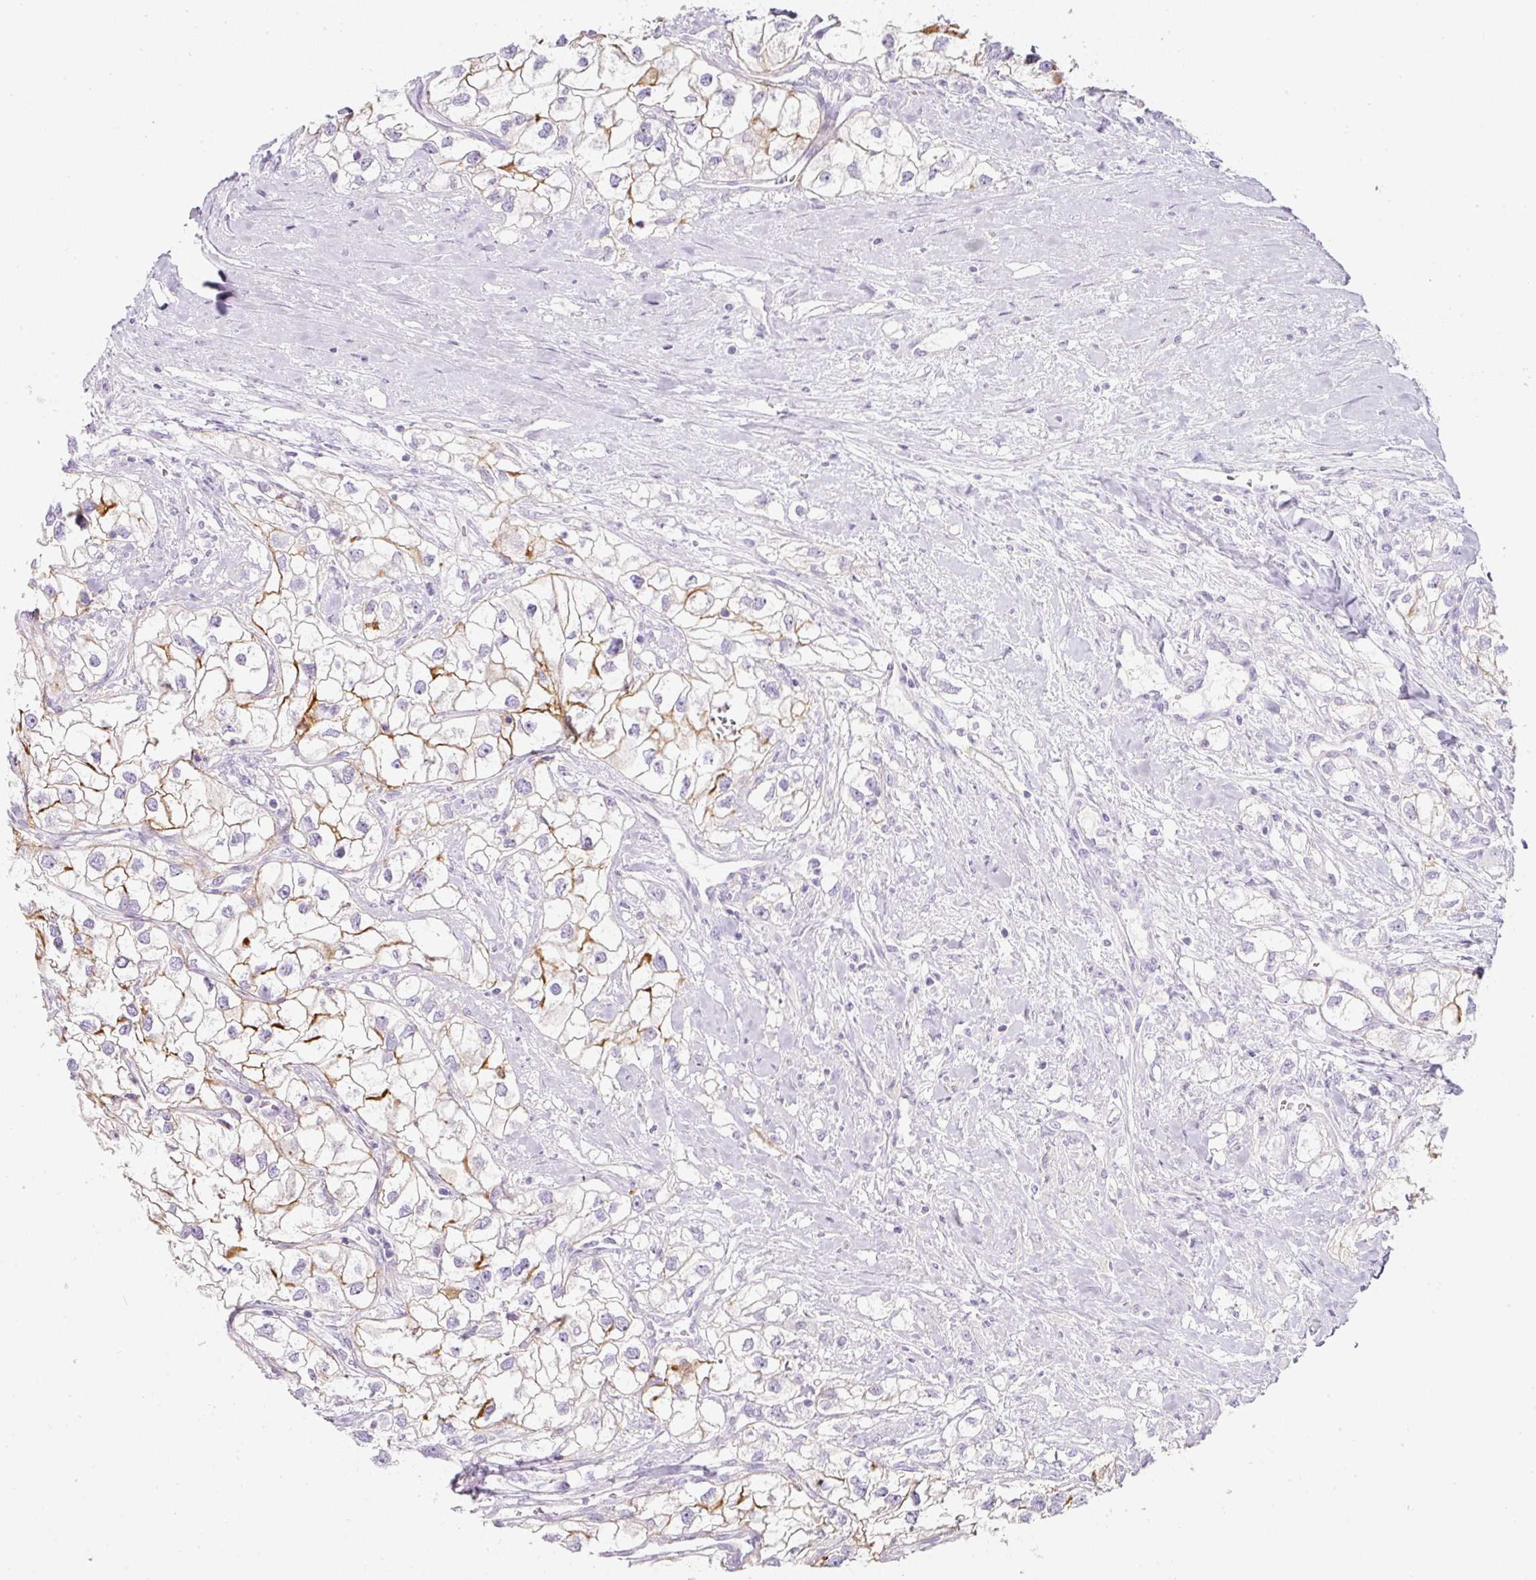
{"staining": {"intensity": "strong", "quantity": "<25%", "location": "cytoplasmic/membranous"}, "tissue": "renal cancer", "cell_type": "Tumor cells", "image_type": "cancer", "snomed": [{"axis": "morphology", "description": "Adenocarcinoma, NOS"}, {"axis": "topography", "description": "Kidney"}], "caption": "A brown stain shows strong cytoplasmic/membranous positivity of a protein in adenocarcinoma (renal) tumor cells.", "gene": "SLC2A2", "patient": {"sex": "male", "age": 59}}